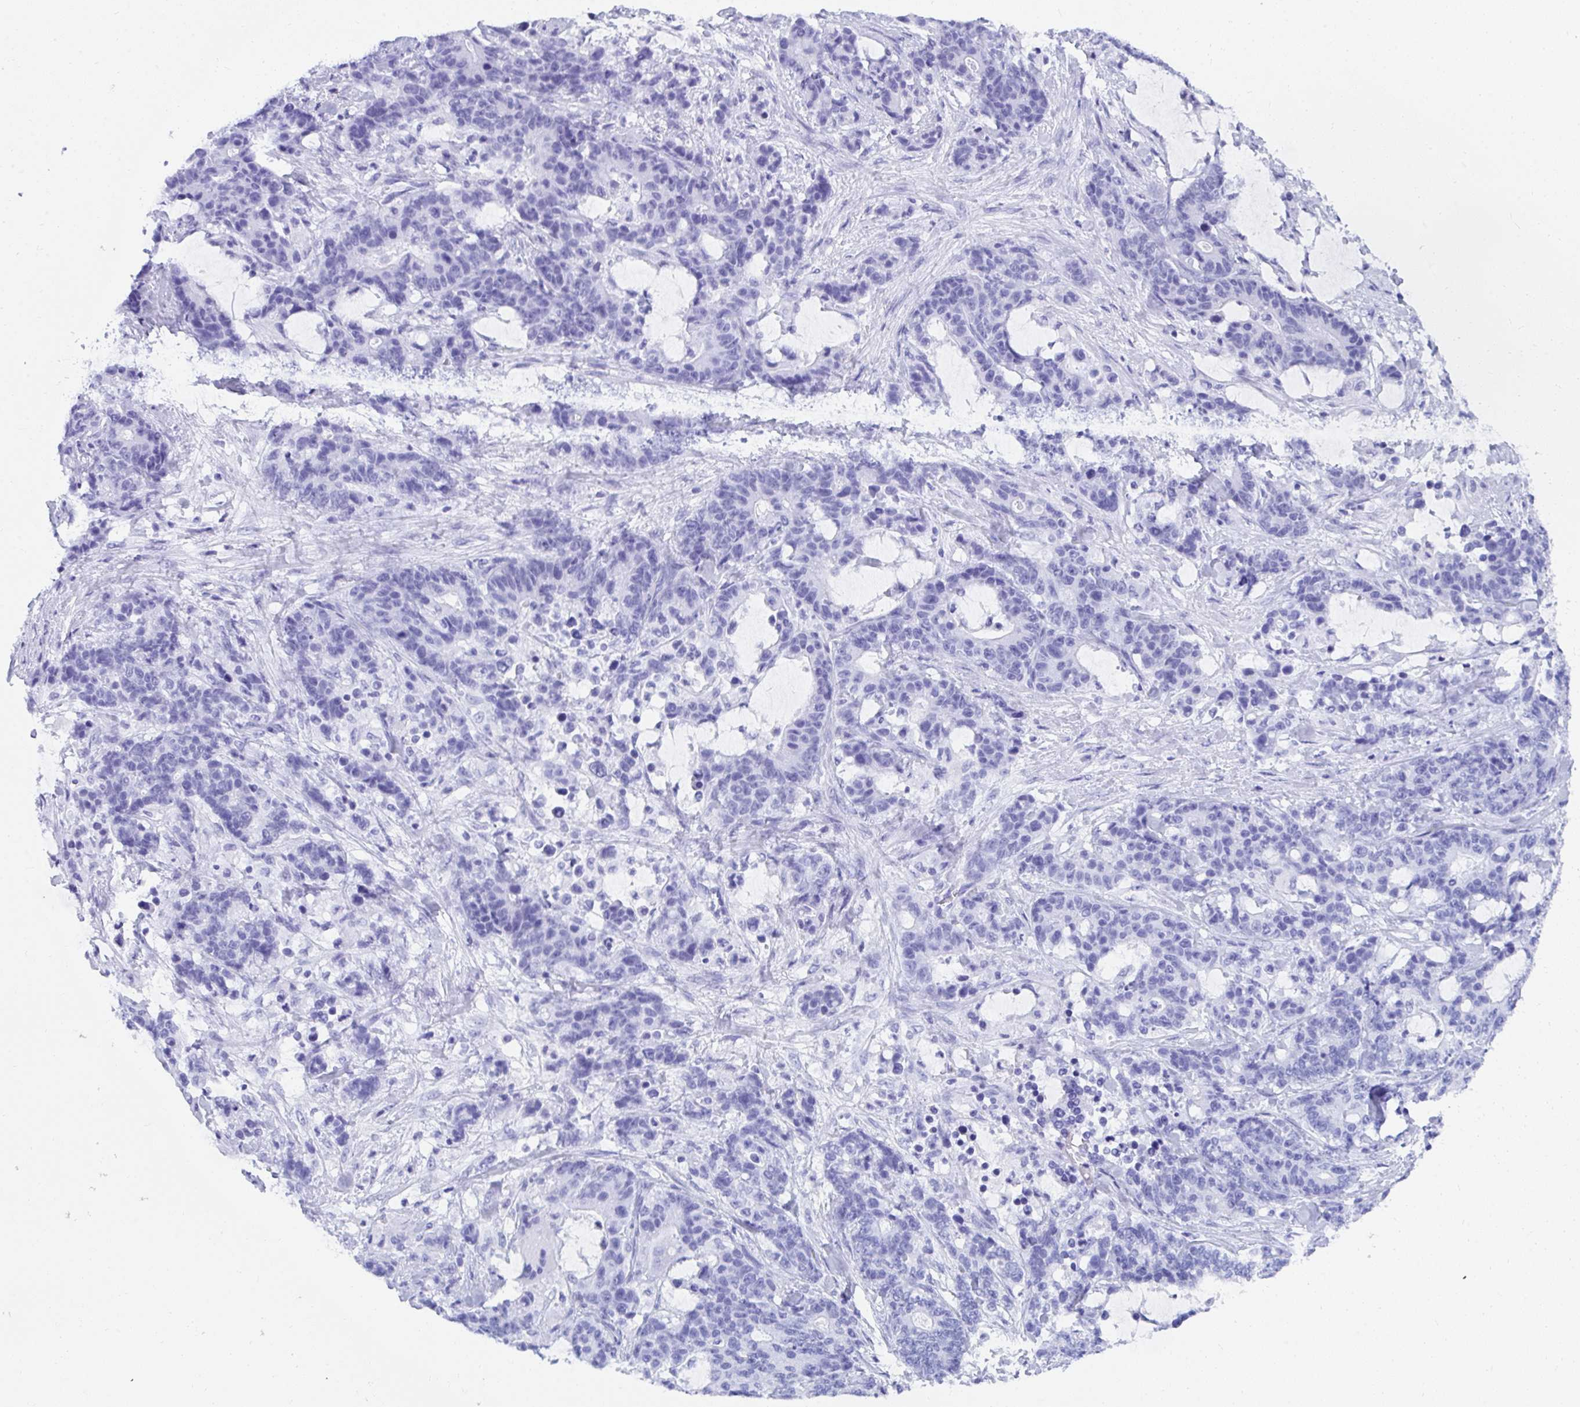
{"staining": {"intensity": "negative", "quantity": "none", "location": "none"}, "tissue": "stomach cancer", "cell_type": "Tumor cells", "image_type": "cancer", "snomed": [{"axis": "morphology", "description": "Normal tissue, NOS"}, {"axis": "morphology", "description": "Adenocarcinoma, NOS"}, {"axis": "topography", "description": "Stomach"}], "caption": "An IHC histopathology image of stomach adenocarcinoma is shown. There is no staining in tumor cells of stomach adenocarcinoma.", "gene": "PC", "patient": {"sex": "female", "age": 64}}